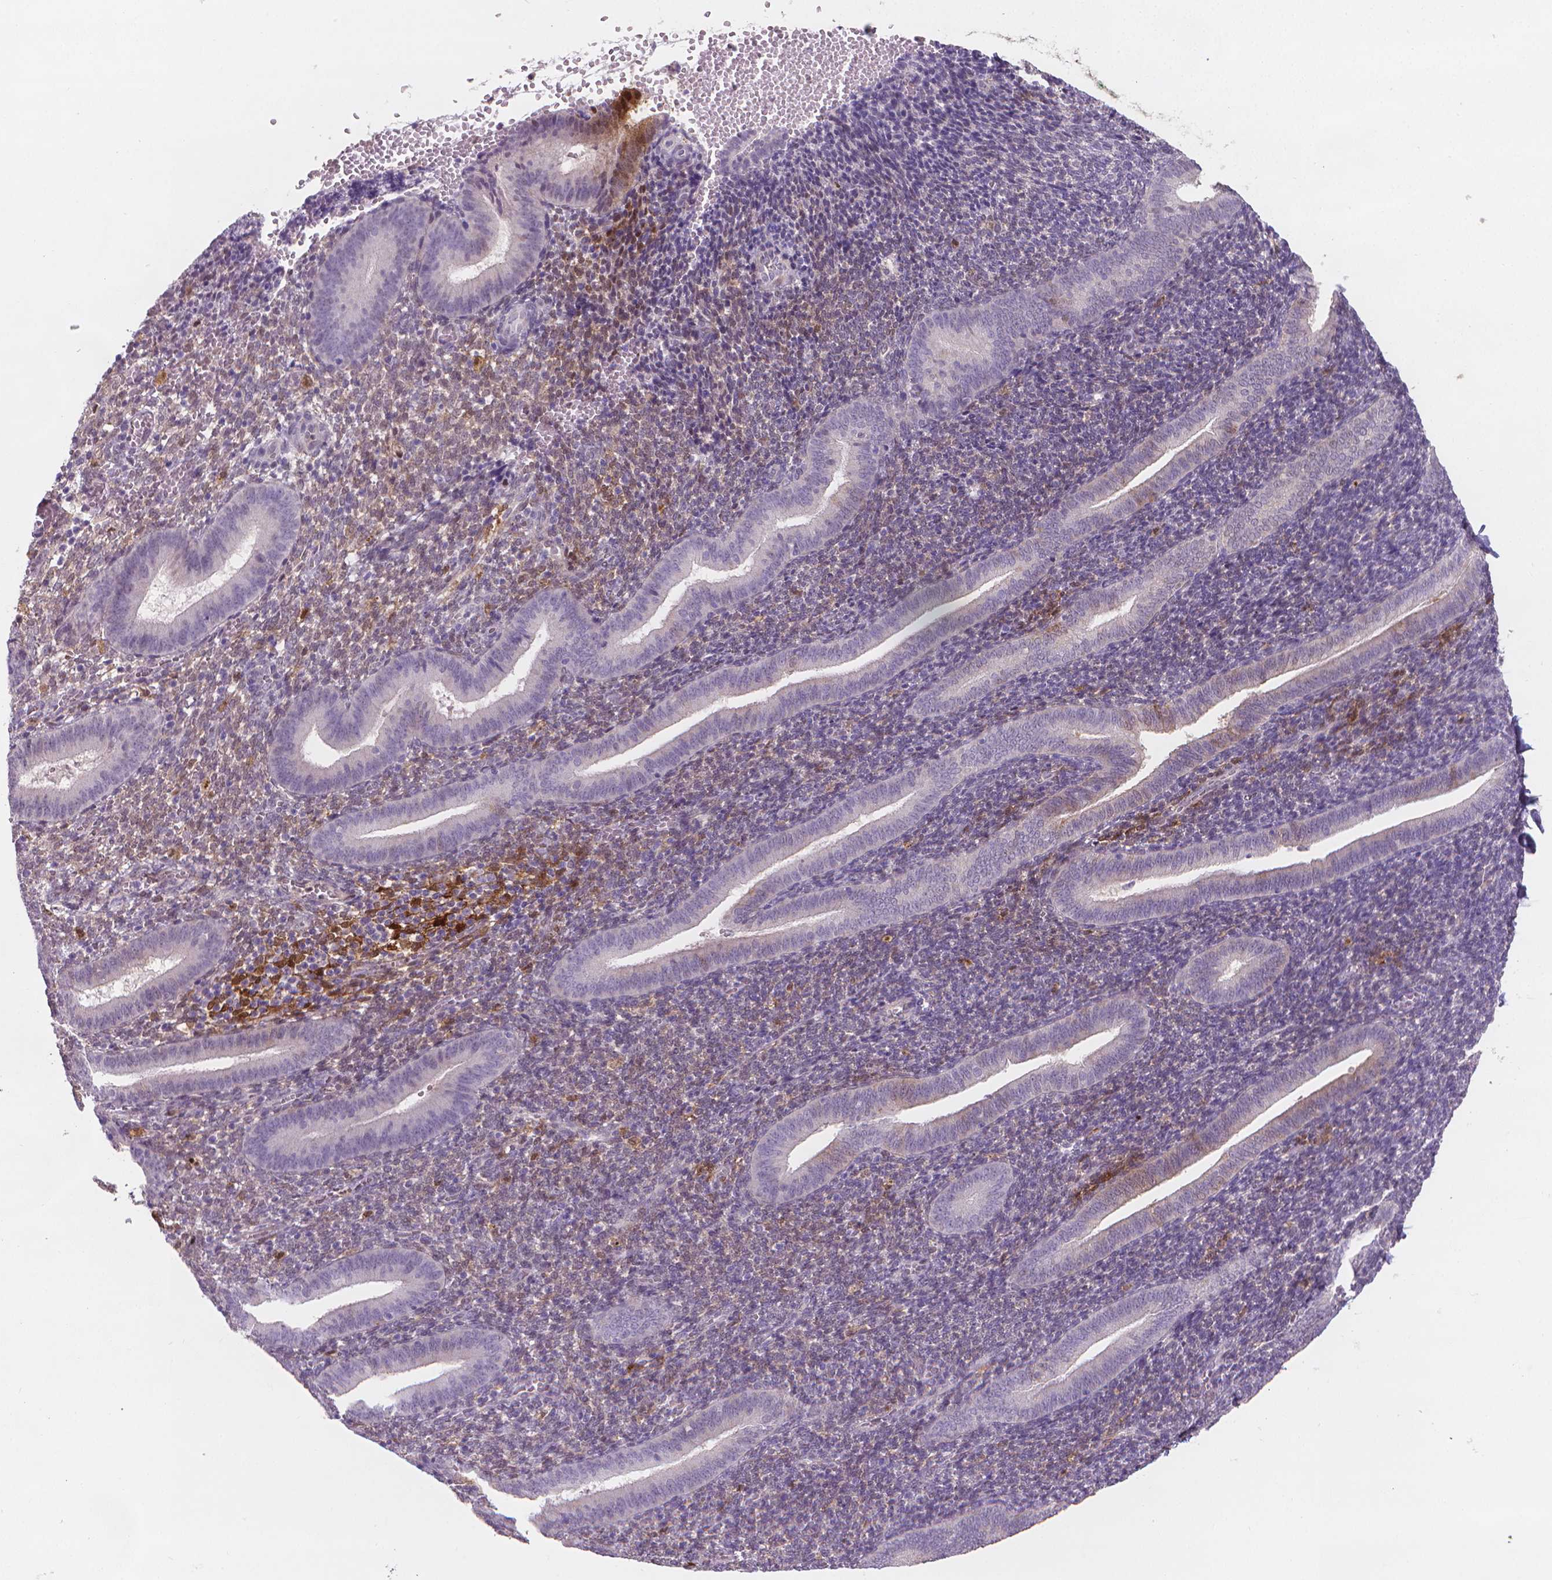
{"staining": {"intensity": "negative", "quantity": "none", "location": "none"}, "tissue": "endometrium", "cell_type": "Cells in endometrial stroma", "image_type": "normal", "snomed": [{"axis": "morphology", "description": "Normal tissue, NOS"}, {"axis": "topography", "description": "Endometrium"}], "caption": "DAB immunohistochemical staining of normal human endometrium reveals no significant positivity in cells in endometrial stroma. (DAB (3,3'-diaminobenzidine) immunohistochemistry (IHC) visualized using brightfield microscopy, high magnification).", "gene": "TNFAIP2", "patient": {"sex": "female", "age": 25}}